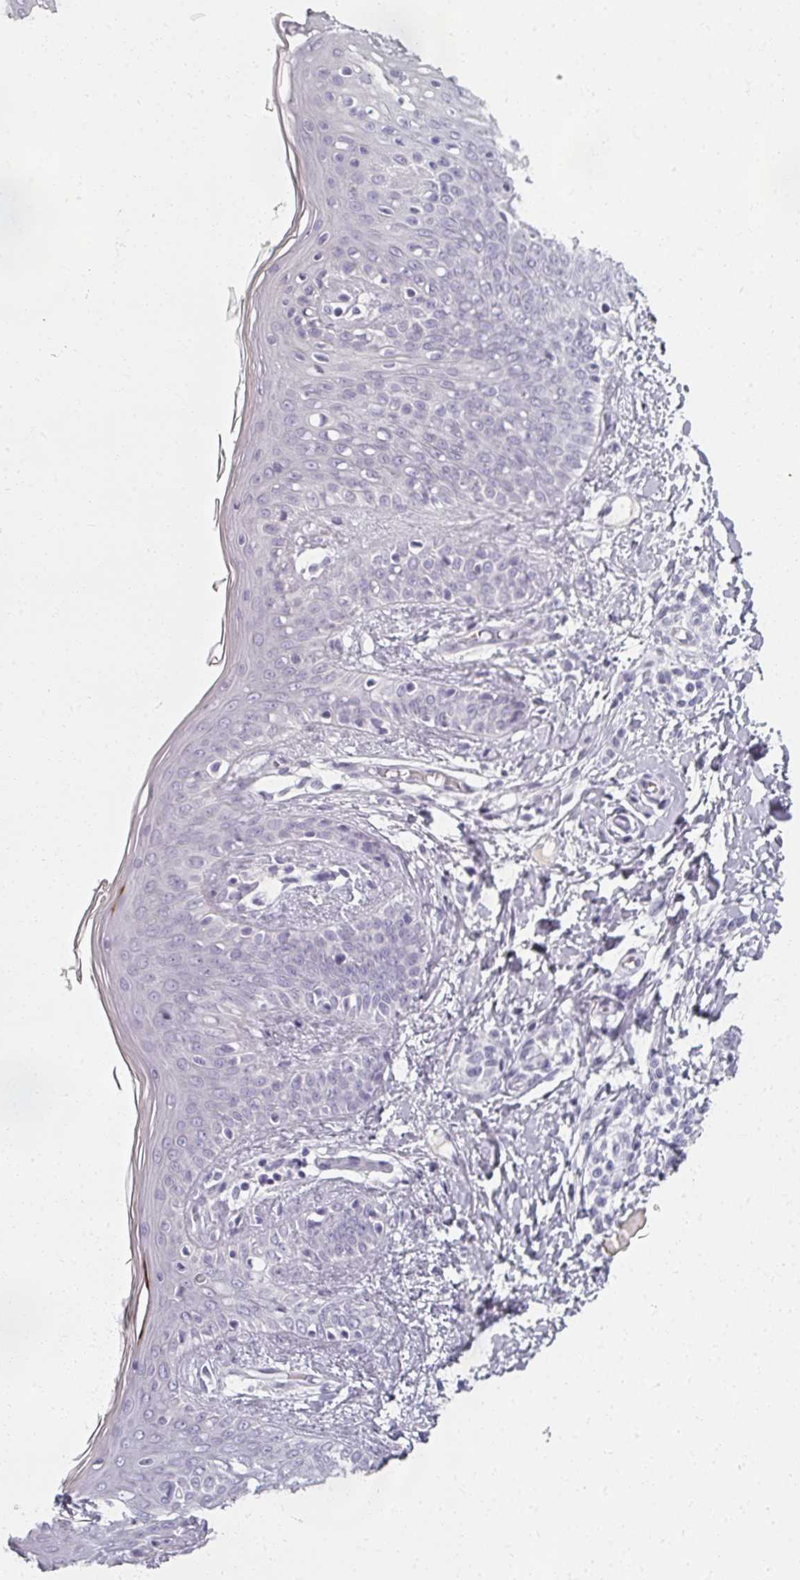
{"staining": {"intensity": "negative", "quantity": "none", "location": "none"}, "tissue": "skin", "cell_type": "Fibroblasts", "image_type": "normal", "snomed": [{"axis": "morphology", "description": "Normal tissue, NOS"}, {"axis": "topography", "description": "Skin"}], "caption": "This photomicrograph is of benign skin stained with immunohistochemistry (IHC) to label a protein in brown with the nuclei are counter-stained blue. There is no staining in fibroblasts.", "gene": "REG3A", "patient": {"sex": "male", "age": 16}}